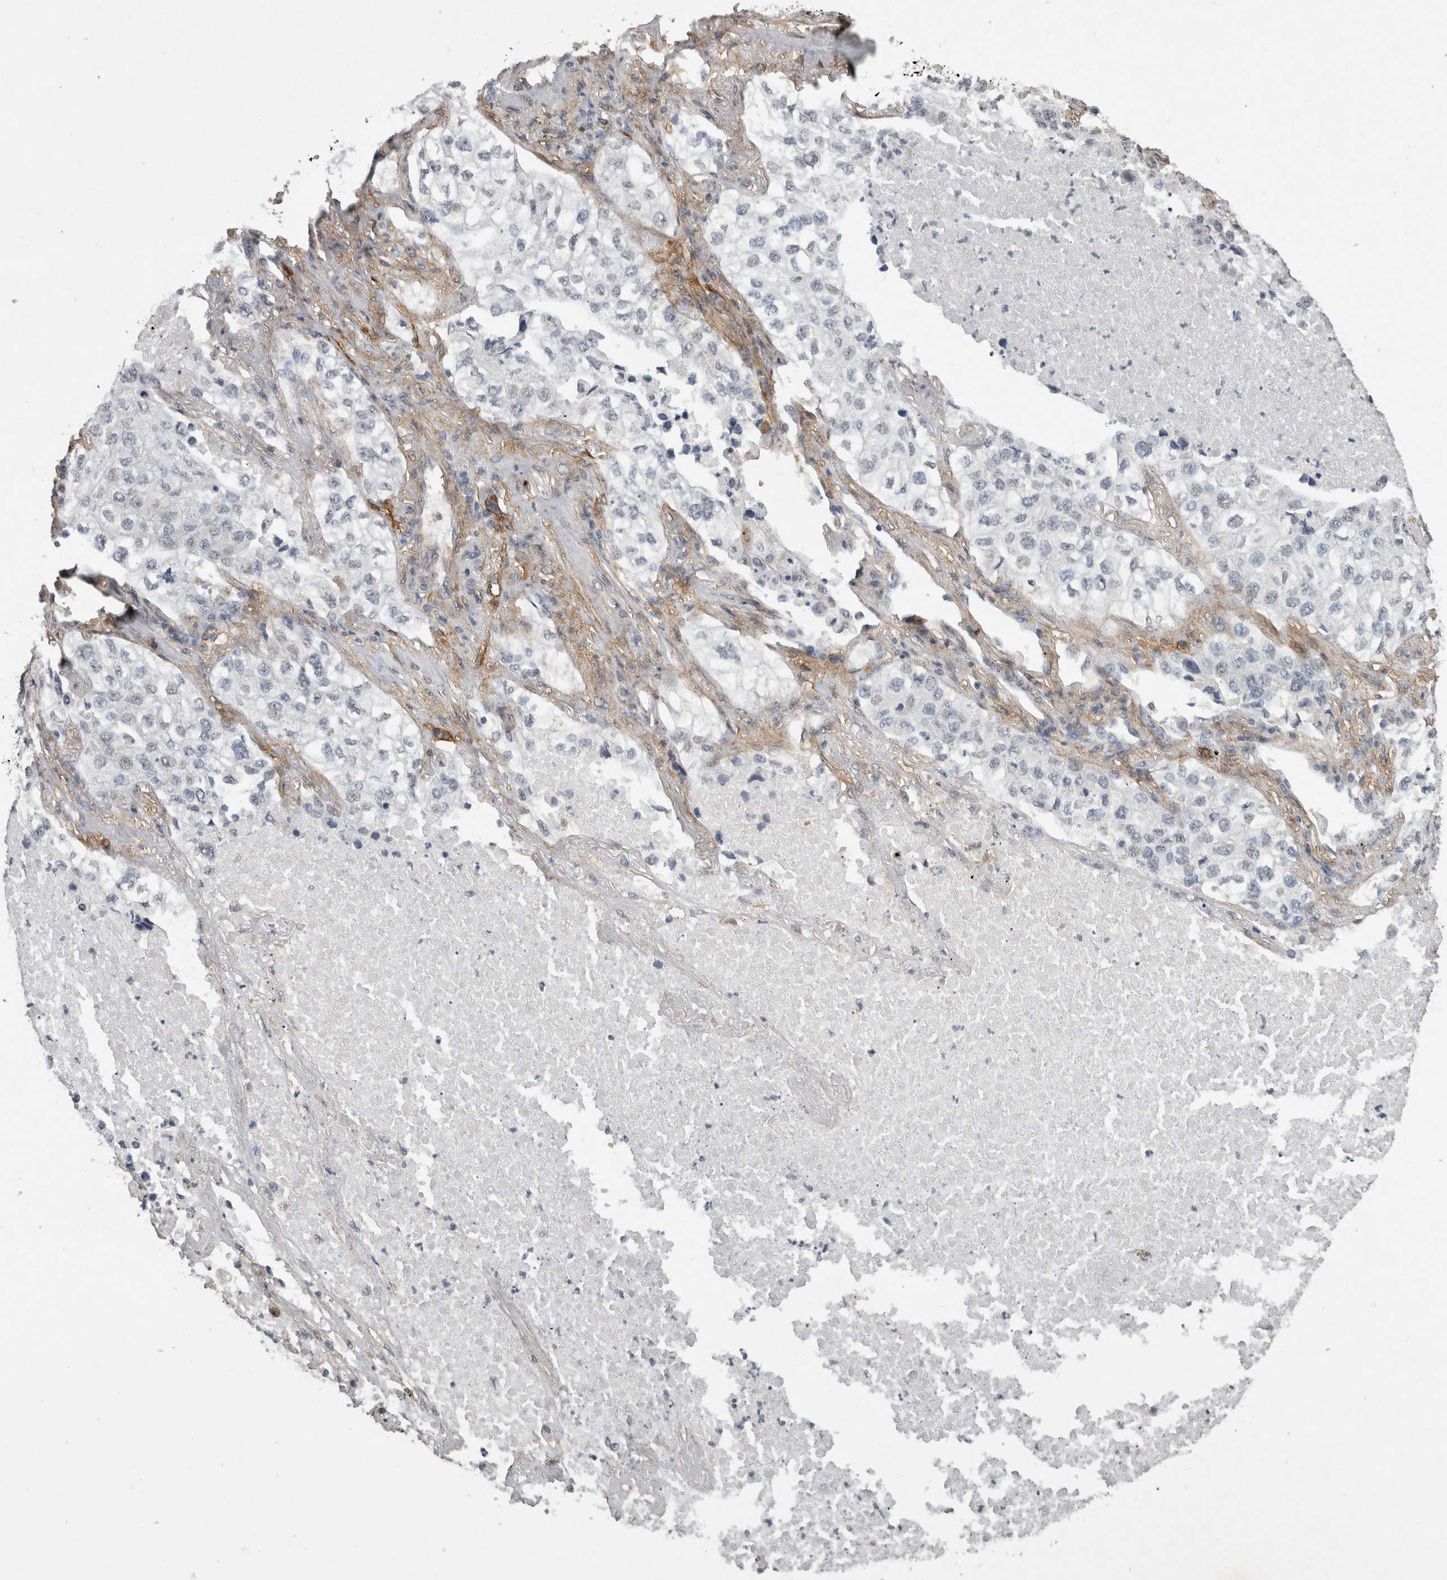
{"staining": {"intensity": "negative", "quantity": "none", "location": "none"}, "tissue": "lung cancer", "cell_type": "Tumor cells", "image_type": "cancer", "snomed": [{"axis": "morphology", "description": "Adenocarcinoma, NOS"}, {"axis": "topography", "description": "Lung"}], "caption": "An image of human lung cancer is negative for staining in tumor cells.", "gene": "RECK", "patient": {"sex": "male", "age": 63}}